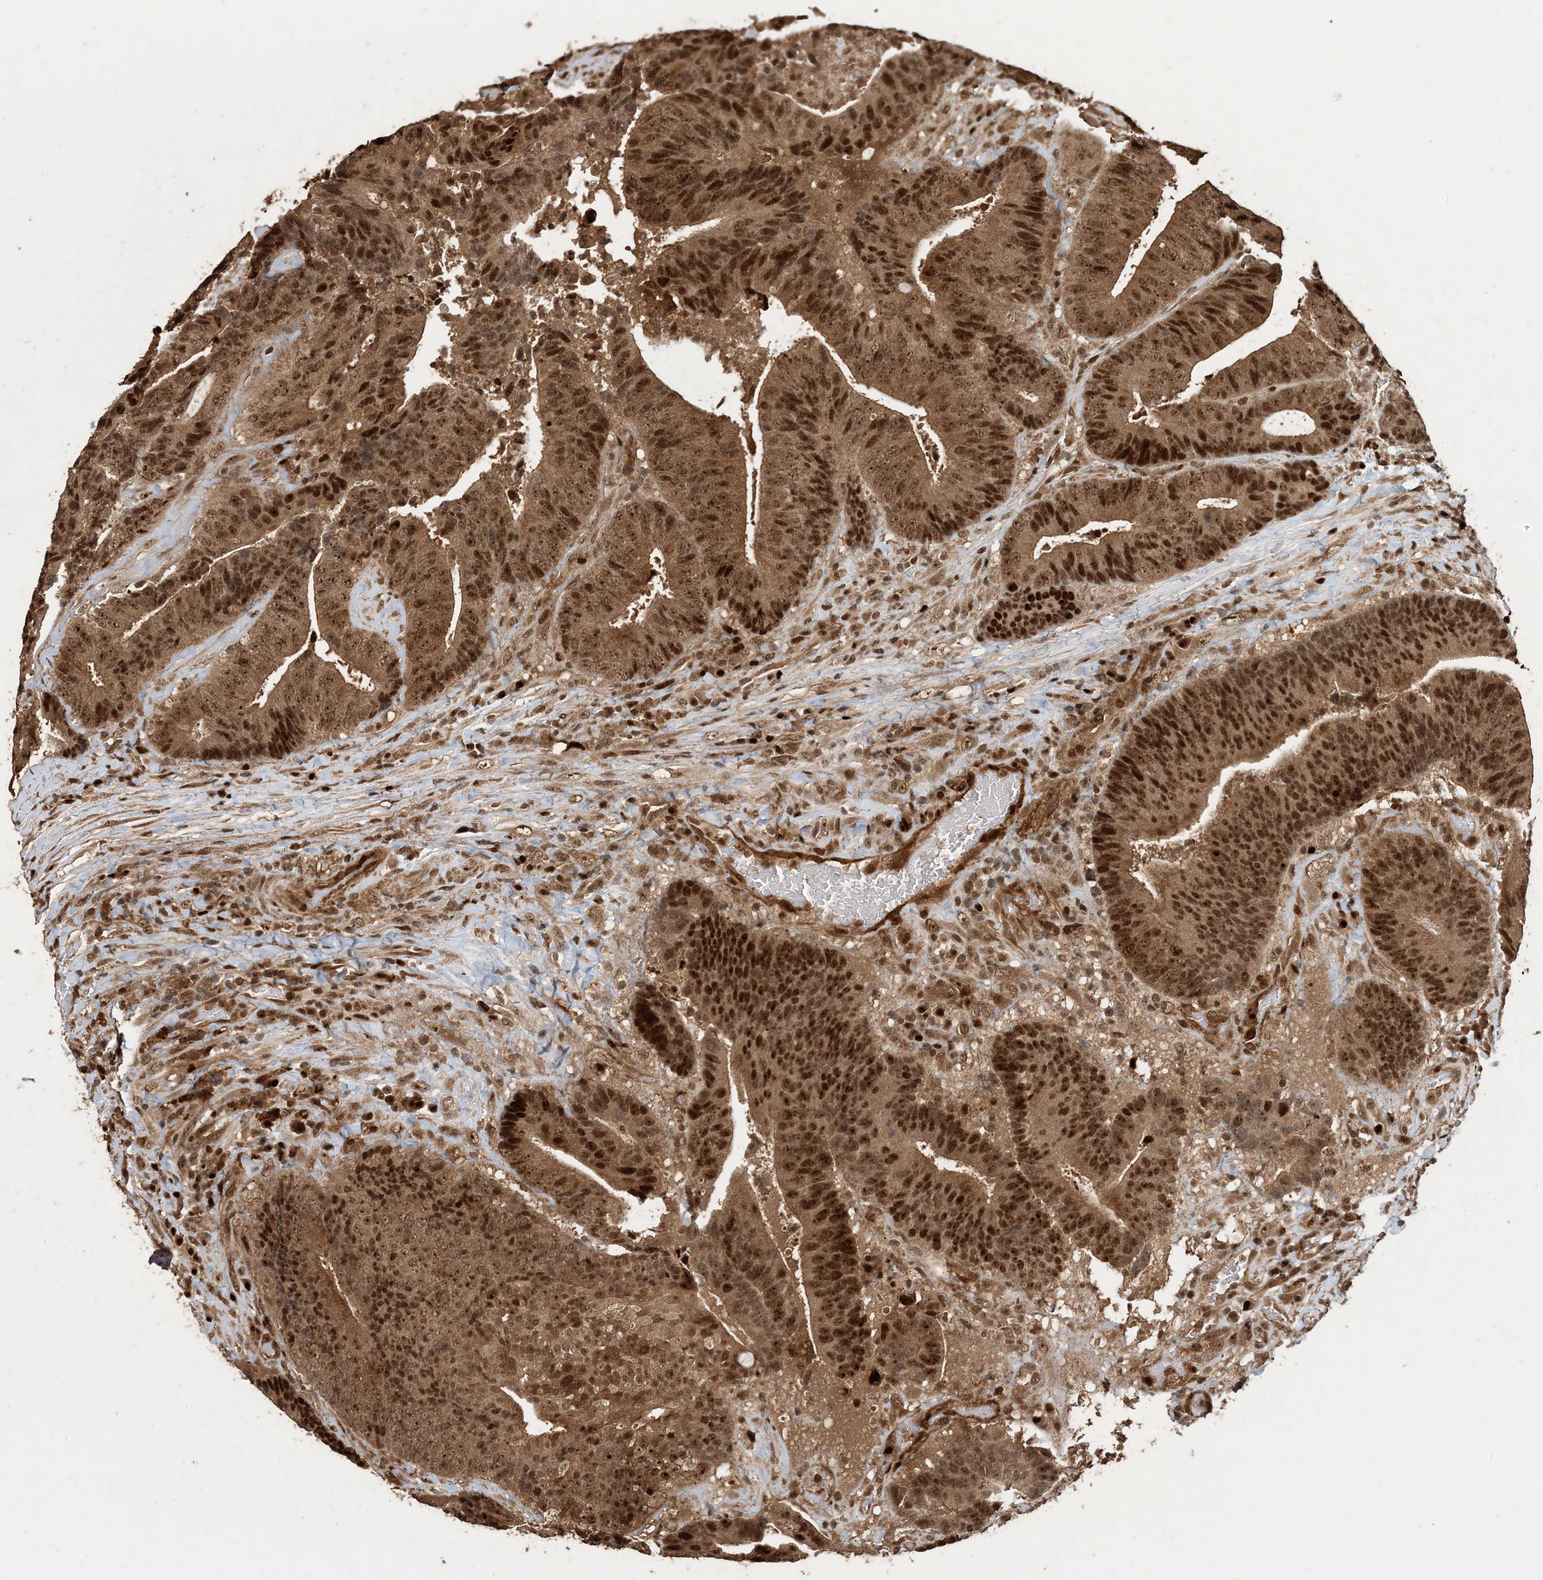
{"staining": {"intensity": "strong", "quantity": ">75%", "location": "cytoplasmic/membranous,nuclear"}, "tissue": "colorectal cancer", "cell_type": "Tumor cells", "image_type": "cancer", "snomed": [{"axis": "morphology", "description": "Adenocarcinoma, NOS"}, {"axis": "topography", "description": "Rectum"}], "caption": "A brown stain labels strong cytoplasmic/membranous and nuclear positivity of a protein in human colorectal cancer (adenocarcinoma) tumor cells. The protein is stained brown, and the nuclei are stained in blue (DAB (3,3'-diaminobenzidine) IHC with brightfield microscopy, high magnification).", "gene": "ATP13A2", "patient": {"sex": "male", "age": 72}}